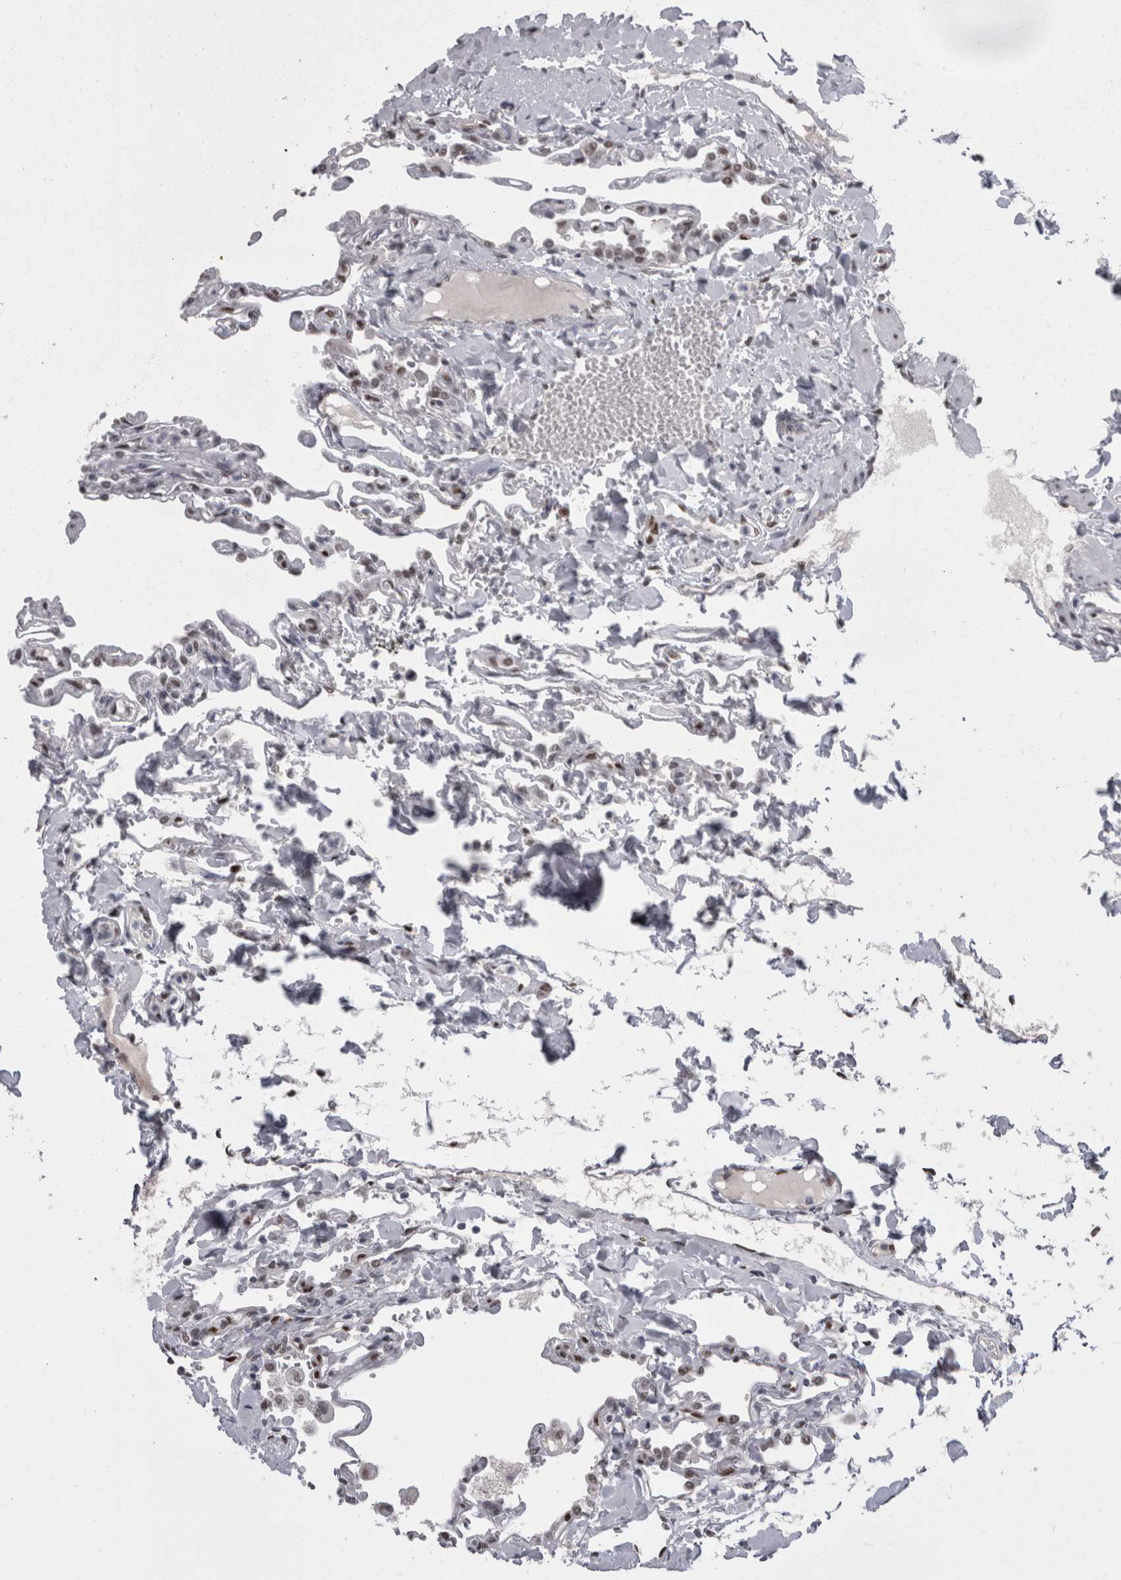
{"staining": {"intensity": "moderate", "quantity": "25%-75%", "location": "nuclear"}, "tissue": "lung", "cell_type": "Alveolar cells", "image_type": "normal", "snomed": [{"axis": "morphology", "description": "Normal tissue, NOS"}, {"axis": "topography", "description": "Lung"}], "caption": "About 25%-75% of alveolar cells in unremarkable lung demonstrate moderate nuclear protein positivity as visualized by brown immunohistochemical staining.", "gene": "C1orf54", "patient": {"sex": "male", "age": 21}}